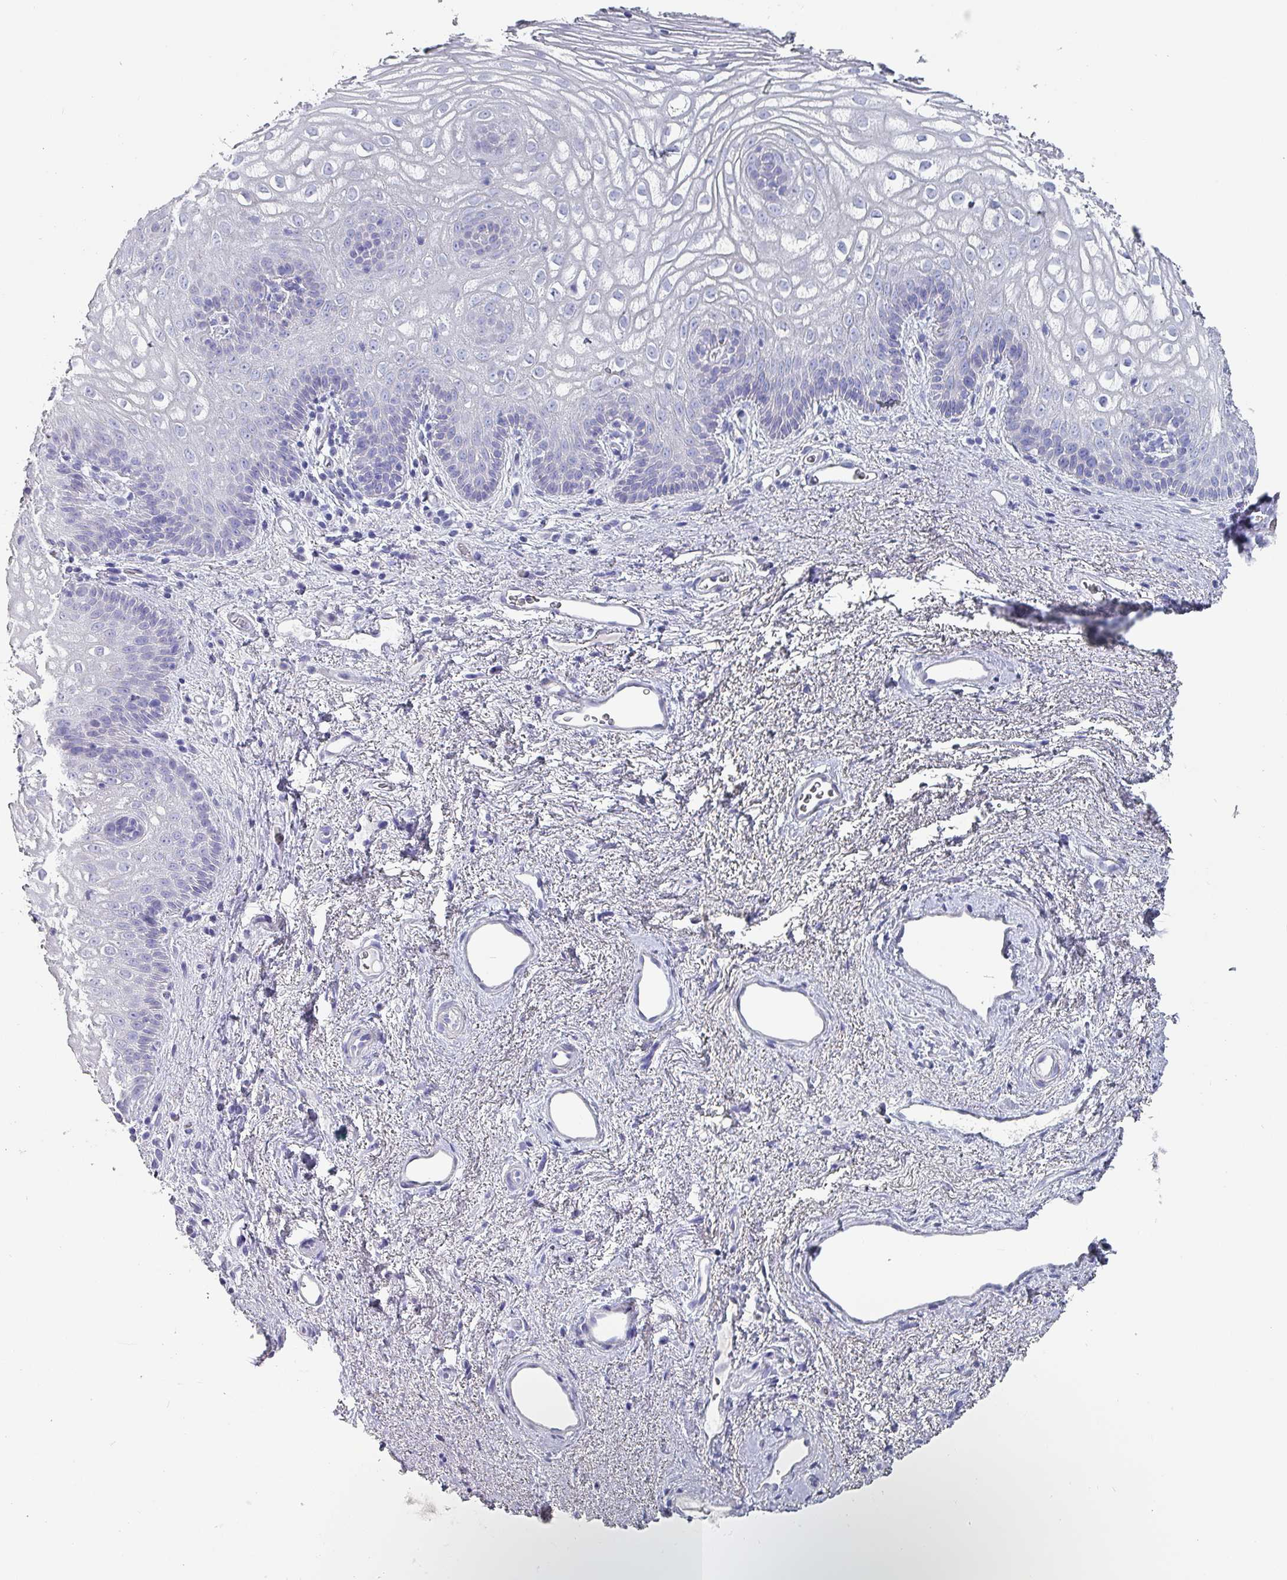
{"staining": {"intensity": "negative", "quantity": "none", "location": "none"}, "tissue": "vagina", "cell_type": "Squamous epithelial cells", "image_type": "normal", "snomed": [{"axis": "morphology", "description": "Normal tissue, NOS"}, {"axis": "topography", "description": "Vagina"}], "caption": "Squamous epithelial cells are negative for protein expression in unremarkable human vagina. (IHC, brightfield microscopy, high magnification).", "gene": "INS", "patient": {"sex": "female", "age": 47}}